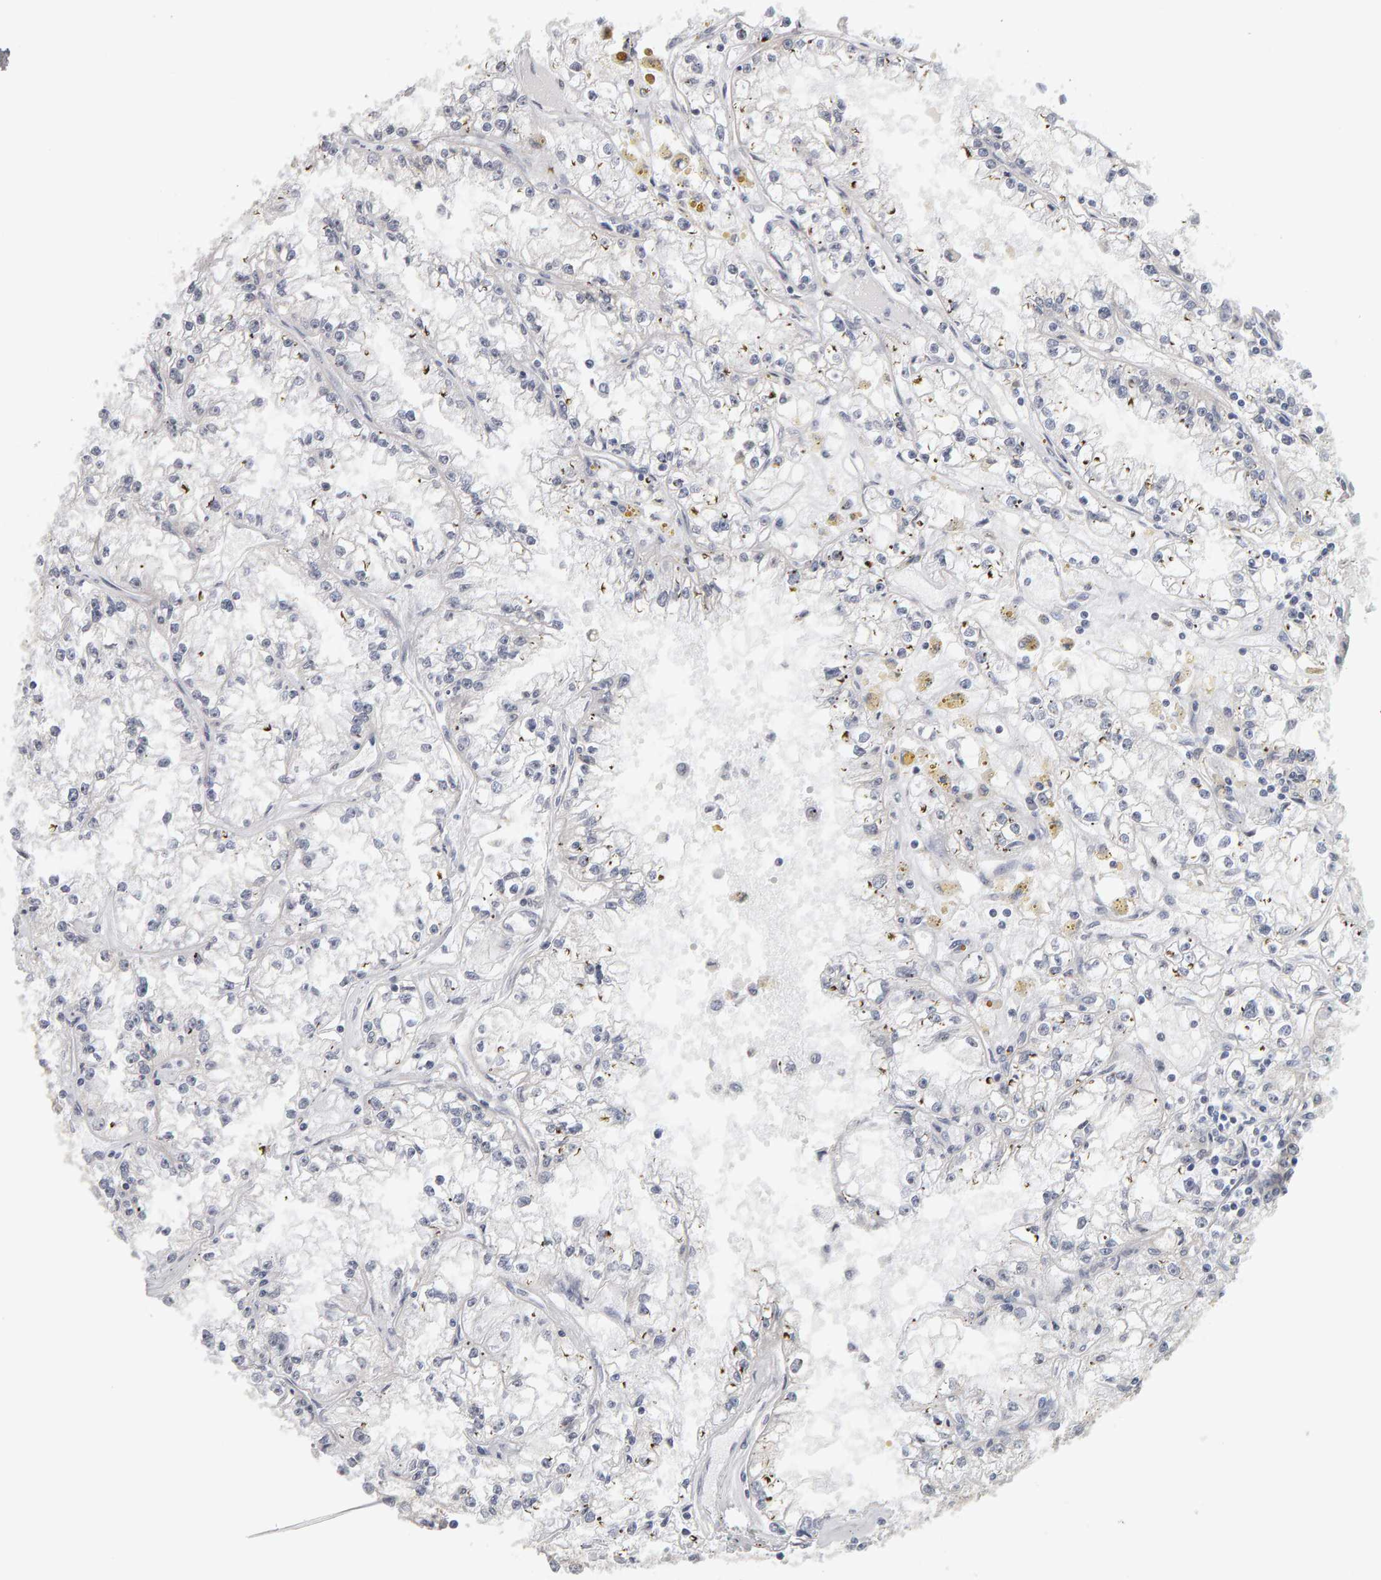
{"staining": {"intensity": "negative", "quantity": "none", "location": "none"}, "tissue": "renal cancer", "cell_type": "Tumor cells", "image_type": "cancer", "snomed": [{"axis": "morphology", "description": "Adenocarcinoma, NOS"}, {"axis": "topography", "description": "Kidney"}], "caption": "The photomicrograph exhibits no significant staining in tumor cells of renal adenocarcinoma. Brightfield microscopy of IHC stained with DAB (3,3'-diaminobenzidine) (brown) and hematoxylin (blue), captured at high magnification.", "gene": "MSRA", "patient": {"sex": "male", "age": 56}}